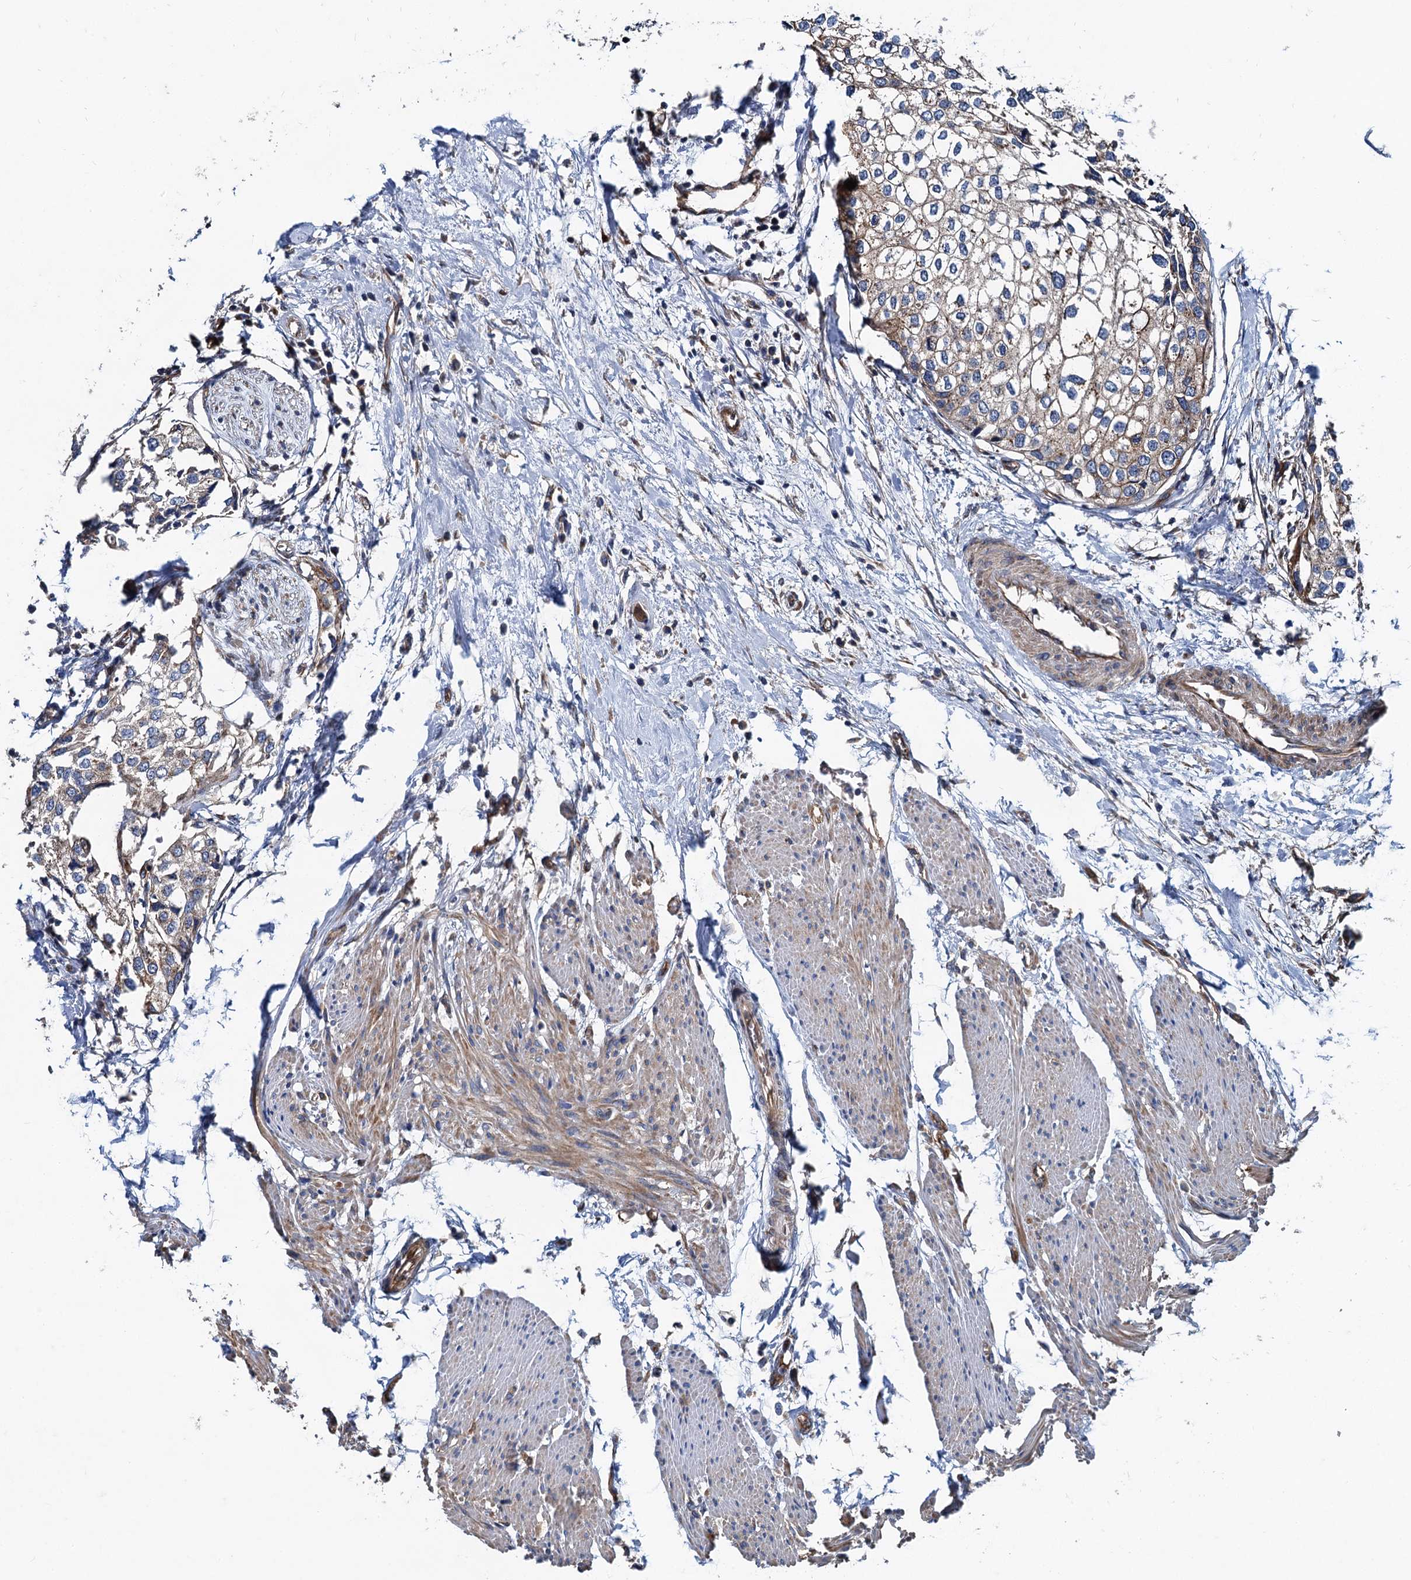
{"staining": {"intensity": "negative", "quantity": "none", "location": "none"}, "tissue": "urothelial cancer", "cell_type": "Tumor cells", "image_type": "cancer", "snomed": [{"axis": "morphology", "description": "Urothelial carcinoma, High grade"}, {"axis": "topography", "description": "Urinary bladder"}], "caption": "Tumor cells show no significant expression in urothelial cancer. (DAB immunohistochemistry (IHC), high magnification).", "gene": "NGRN", "patient": {"sex": "male", "age": 64}}